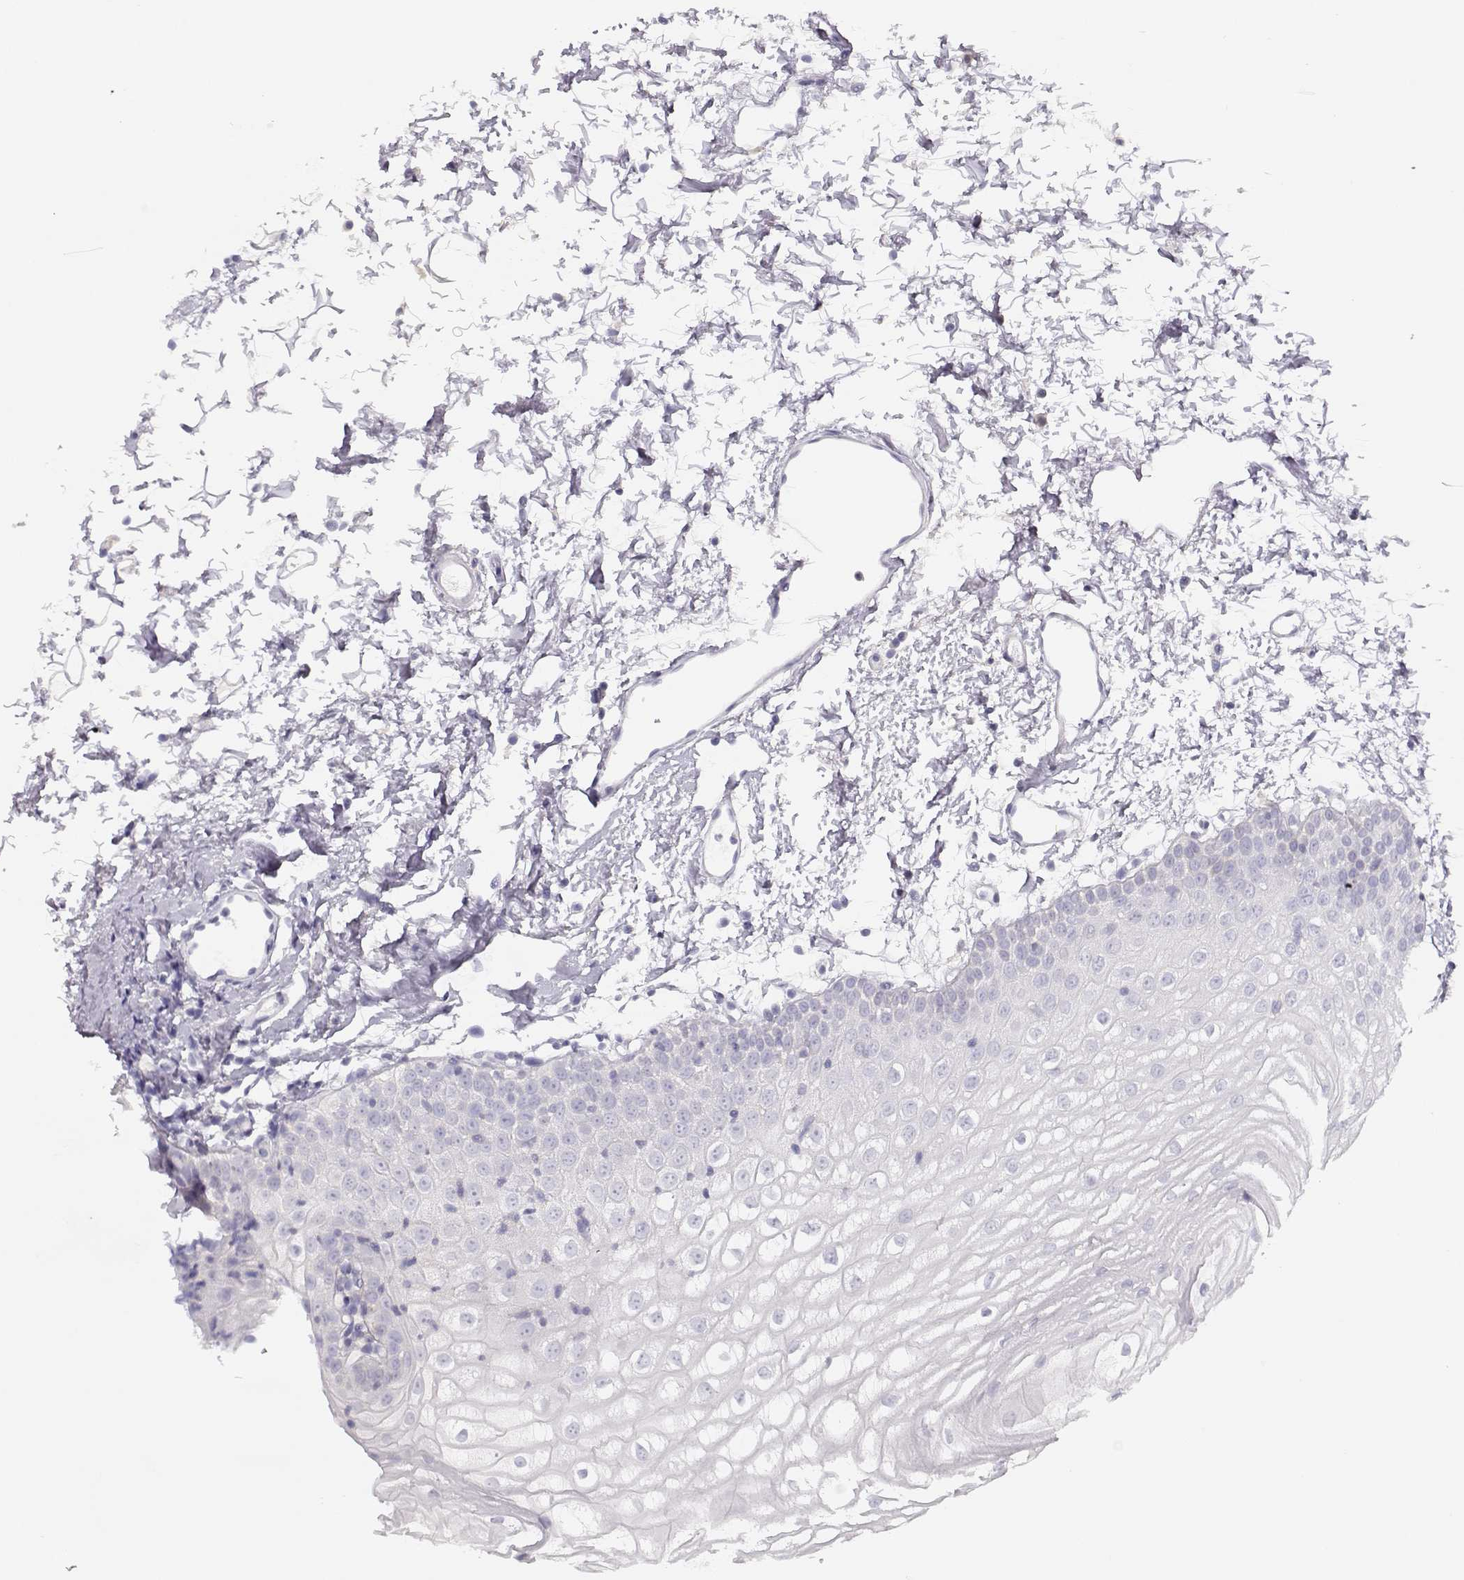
{"staining": {"intensity": "weak", "quantity": "<25%", "location": "cytoplasmic/membranous"}, "tissue": "oral mucosa", "cell_type": "Squamous epithelial cells", "image_type": "normal", "snomed": [{"axis": "morphology", "description": "Normal tissue, NOS"}, {"axis": "topography", "description": "Oral tissue"}], "caption": "Human oral mucosa stained for a protein using immunohistochemistry (IHC) exhibits no positivity in squamous epithelial cells.", "gene": "LEPR", "patient": {"sex": "male", "age": 72}}